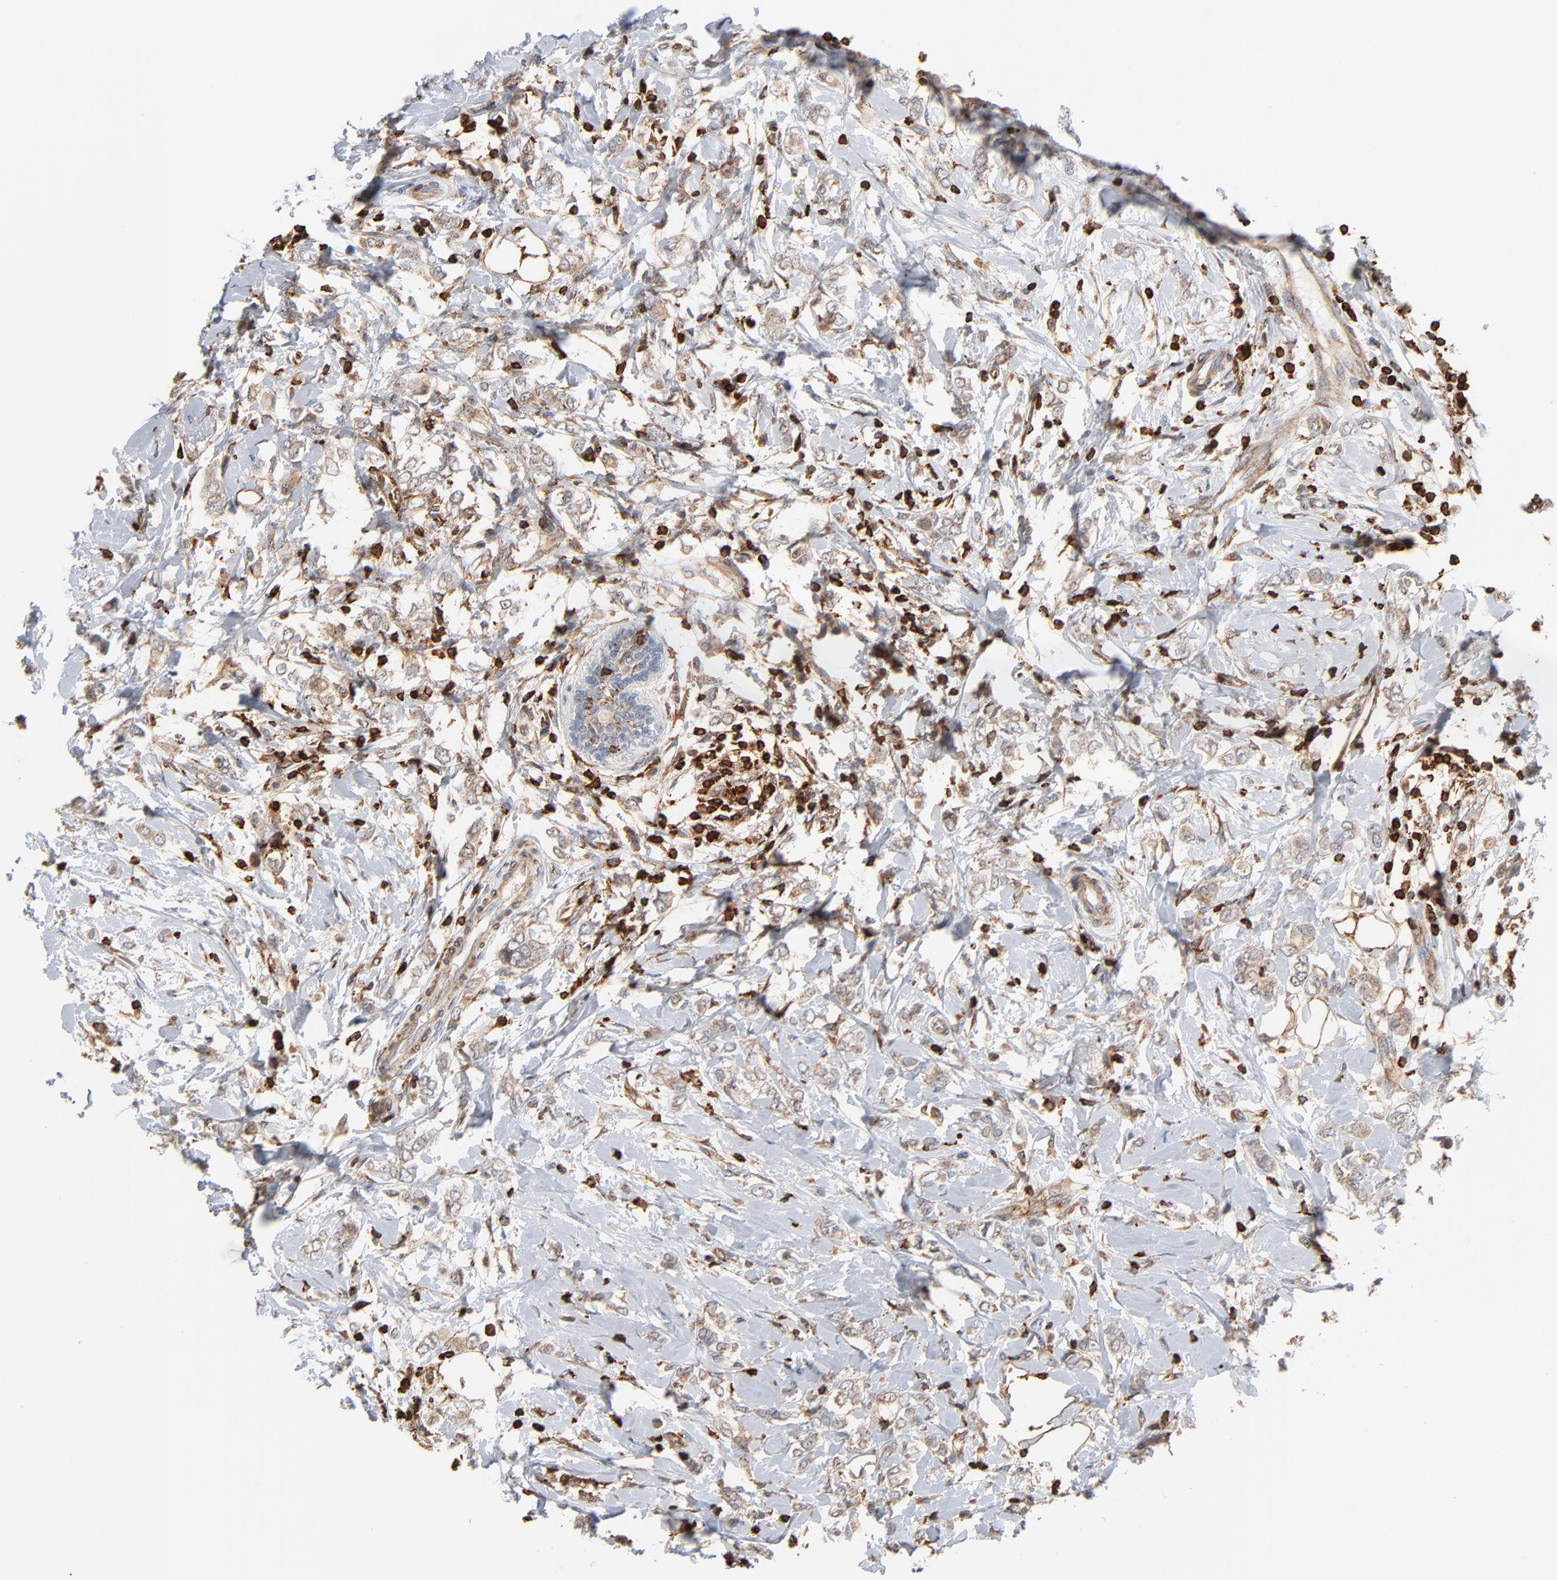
{"staining": {"intensity": "weak", "quantity": ">75%", "location": "cytoplasmic/membranous"}, "tissue": "breast cancer", "cell_type": "Tumor cells", "image_type": "cancer", "snomed": [{"axis": "morphology", "description": "Normal tissue, NOS"}, {"axis": "morphology", "description": "Lobular carcinoma"}, {"axis": "topography", "description": "Breast"}], "caption": "This histopathology image shows breast cancer stained with immunohistochemistry (IHC) to label a protein in brown. The cytoplasmic/membranous of tumor cells show weak positivity for the protein. Nuclei are counter-stained blue.", "gene": "SH3KBP1", "patient": {"sex": "female", "age": 47}}